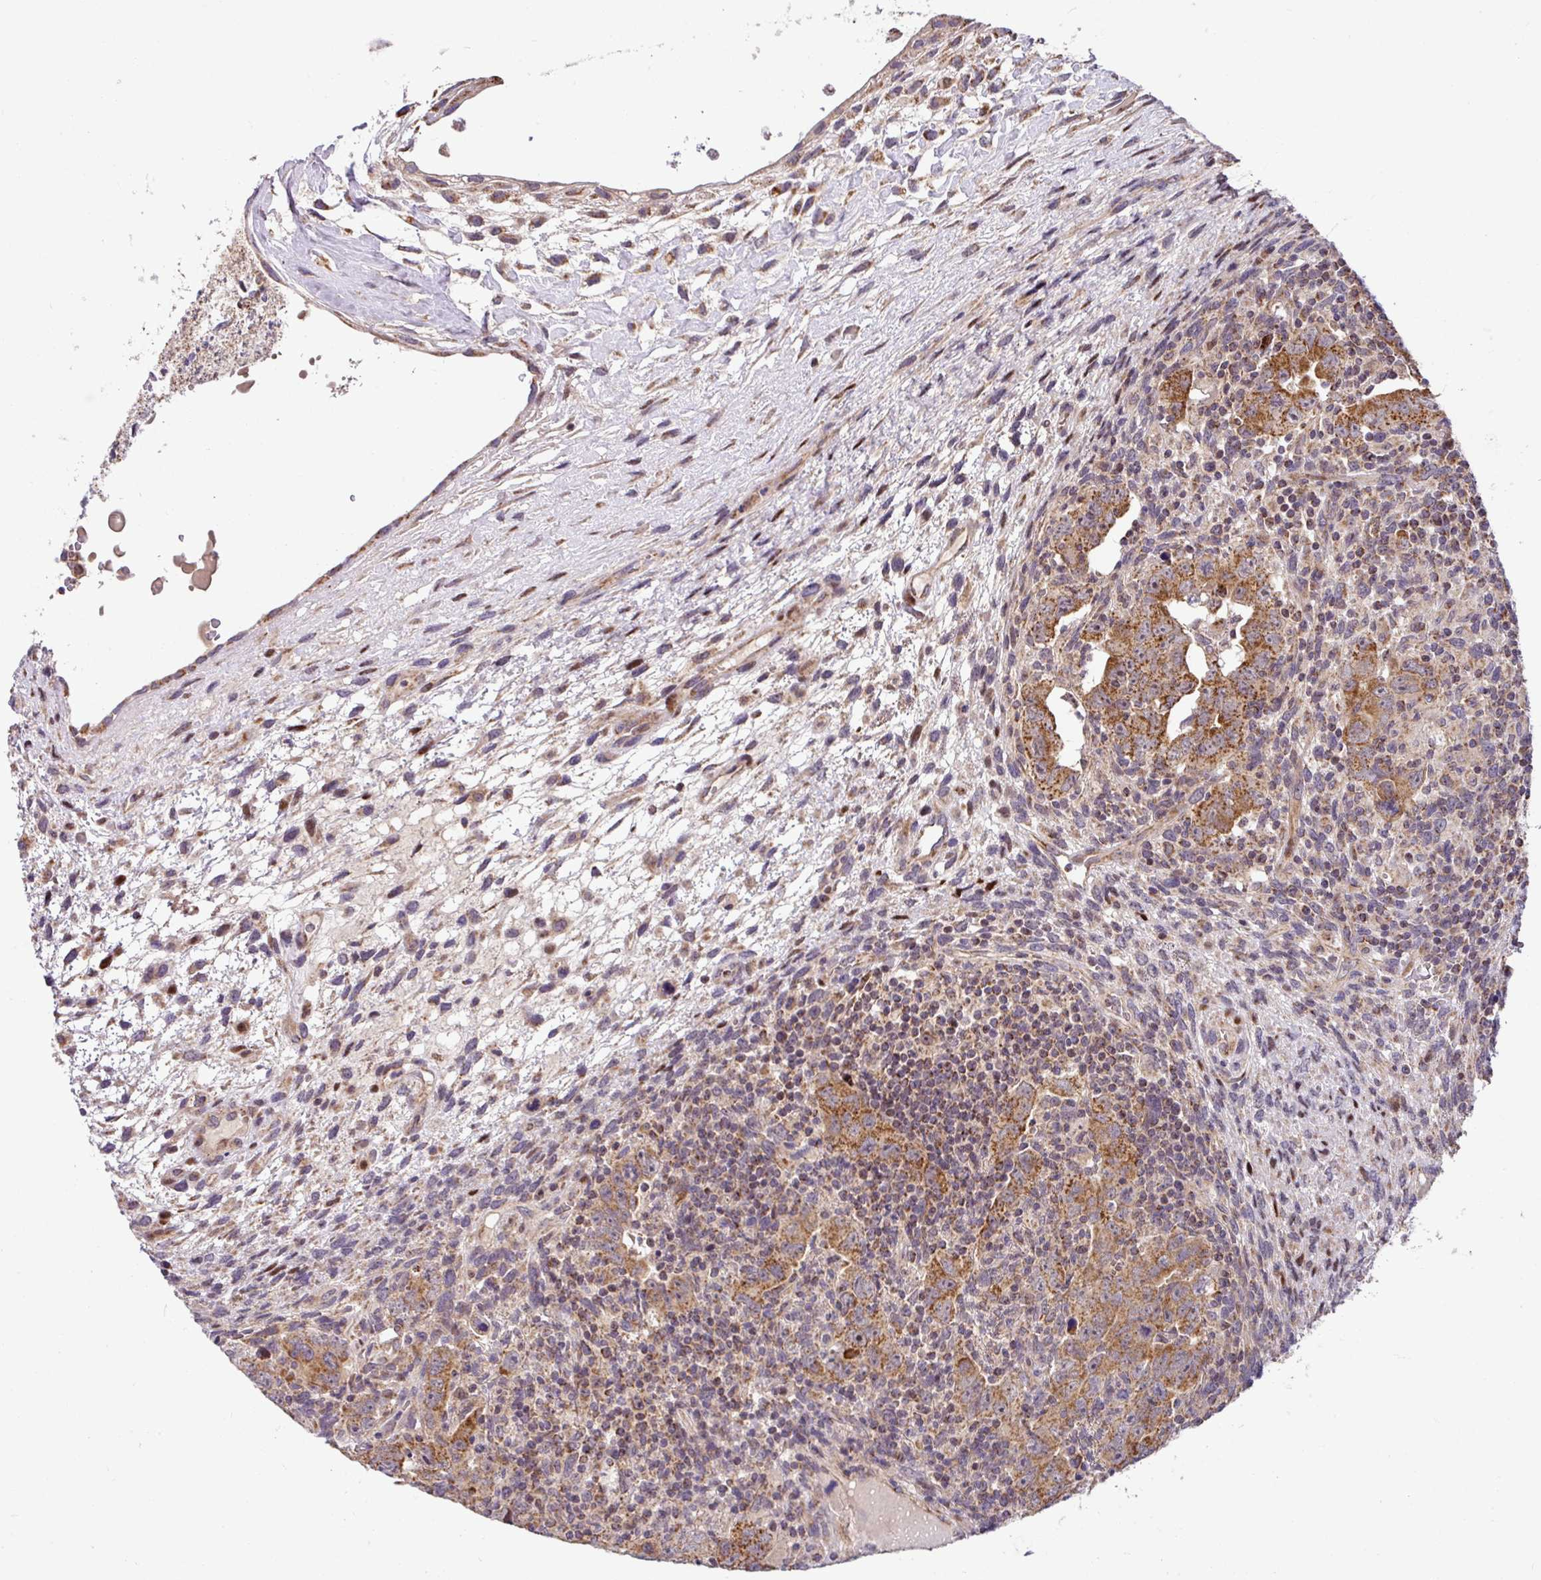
{"staining": {"intensity": "moderate", "quantity": ">75%", "location": "cytoplasmic/membranous"}, "tissue": "testis cancer", "cell_type": "Tumor cells", "image_type": "cancer", "snomed": [{"axis": "morphology", "description": "Carcinoma, Embryonal, NOS"}, {"axis": "topography", "description": "Testis"}], "caption": "Tumor cells demonstrate medium levels of moderate cytoplasmic/membranous staining in about >75% of cells in testis cancer (embryonal carcinoma).", "gene": "SARS2", "patient": {"sex": "male", "age": 24}}